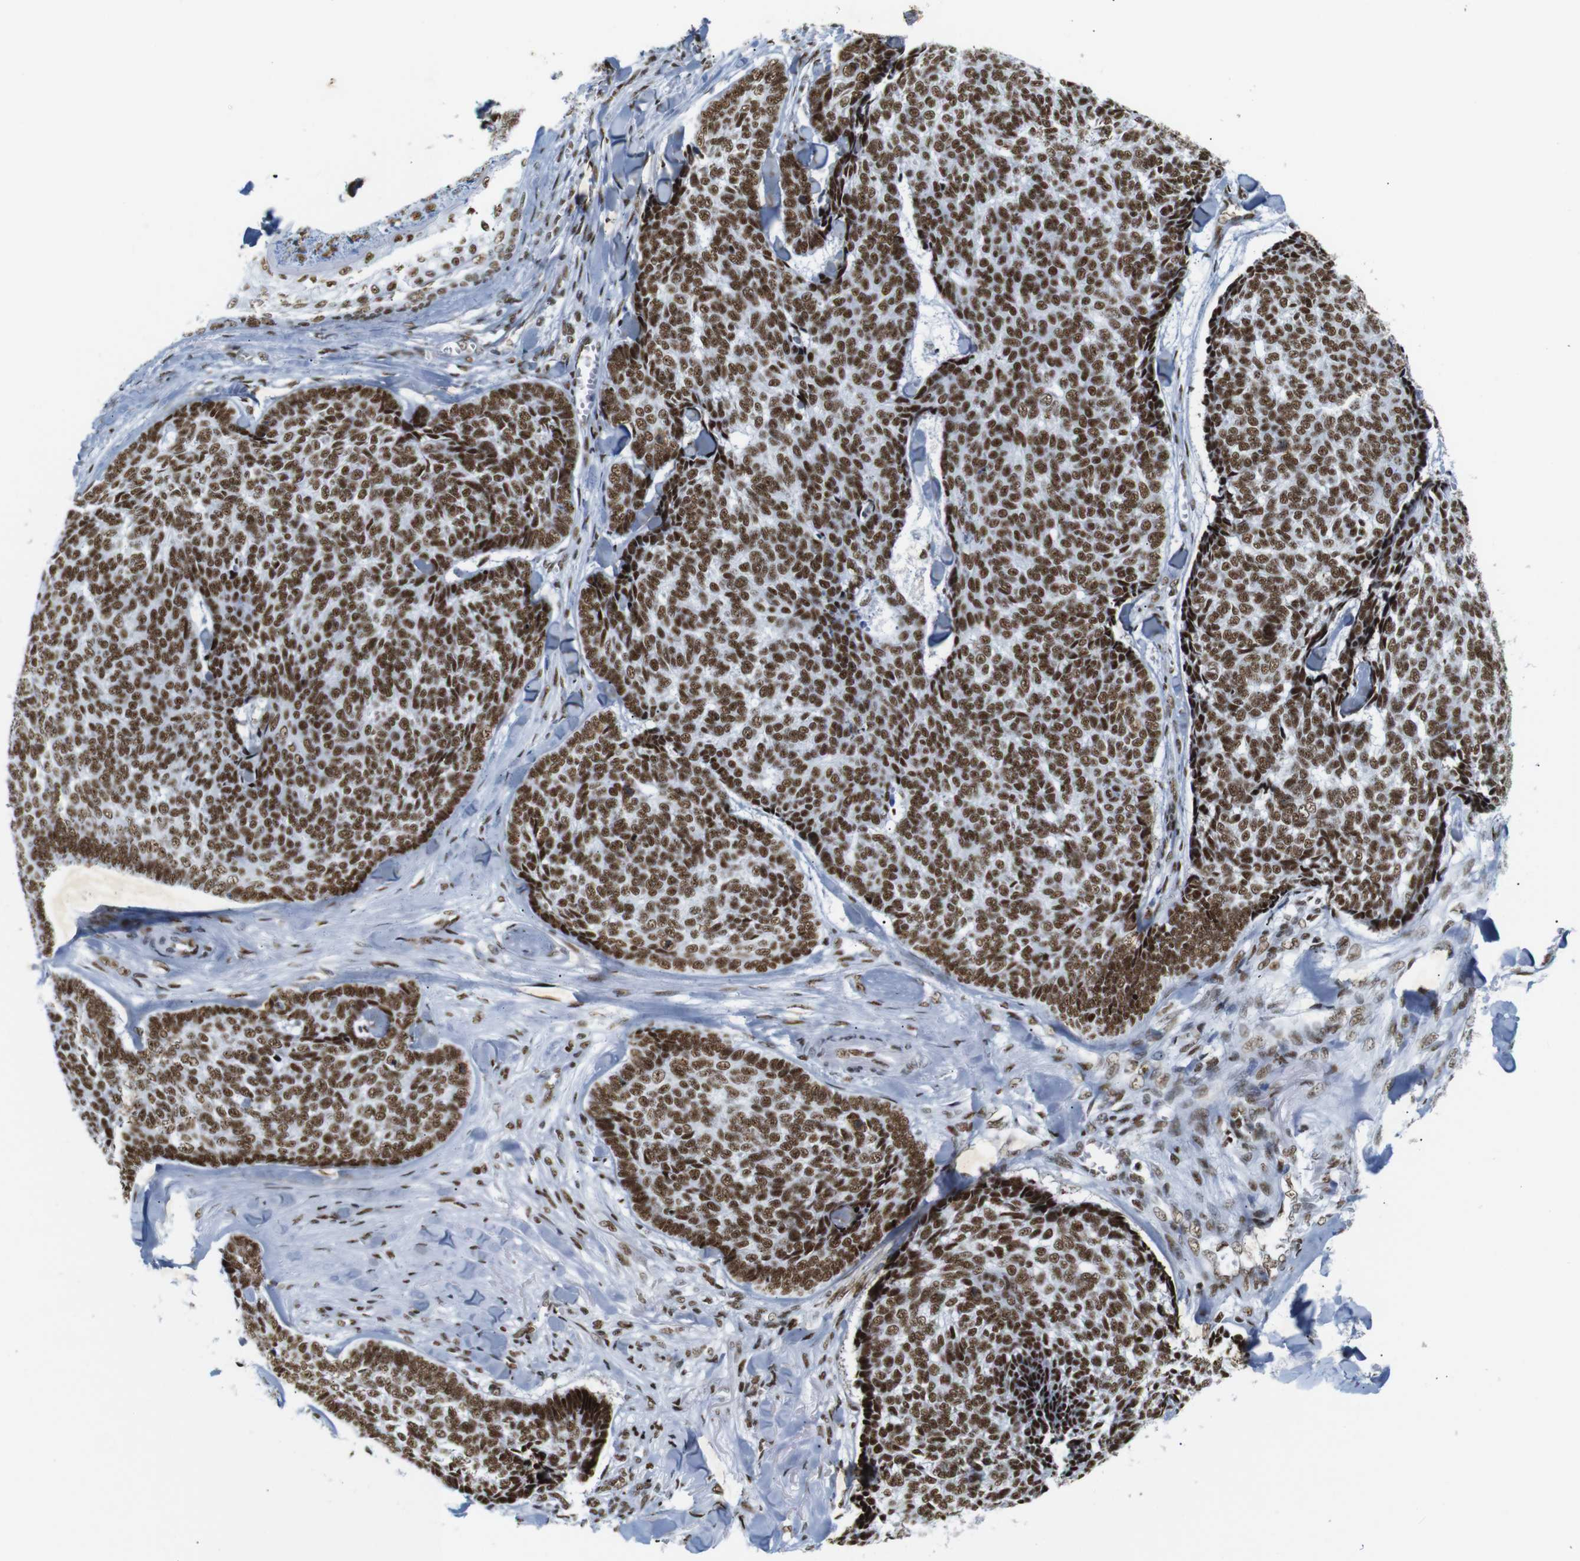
{"staining": {"intensity": "strong", "quantity": ">75%", "location": "nuclear"}, "tissue": "skin cancer", "cell_type": "Tumor cells", "image_type": "cancer", "snomed": [{"axis": "morphology", "description": "Basal cell carcinoma"}, {"axis": "topography", "description": "Skin"}], "caption": "Human basal cell carcinoma (skin) stained with a brown dye displays strong nuclear positive staining in approximately >75% of tumor cells.", "gene": "TRA2B", "patient": {"sex": "male", "age": 84}}